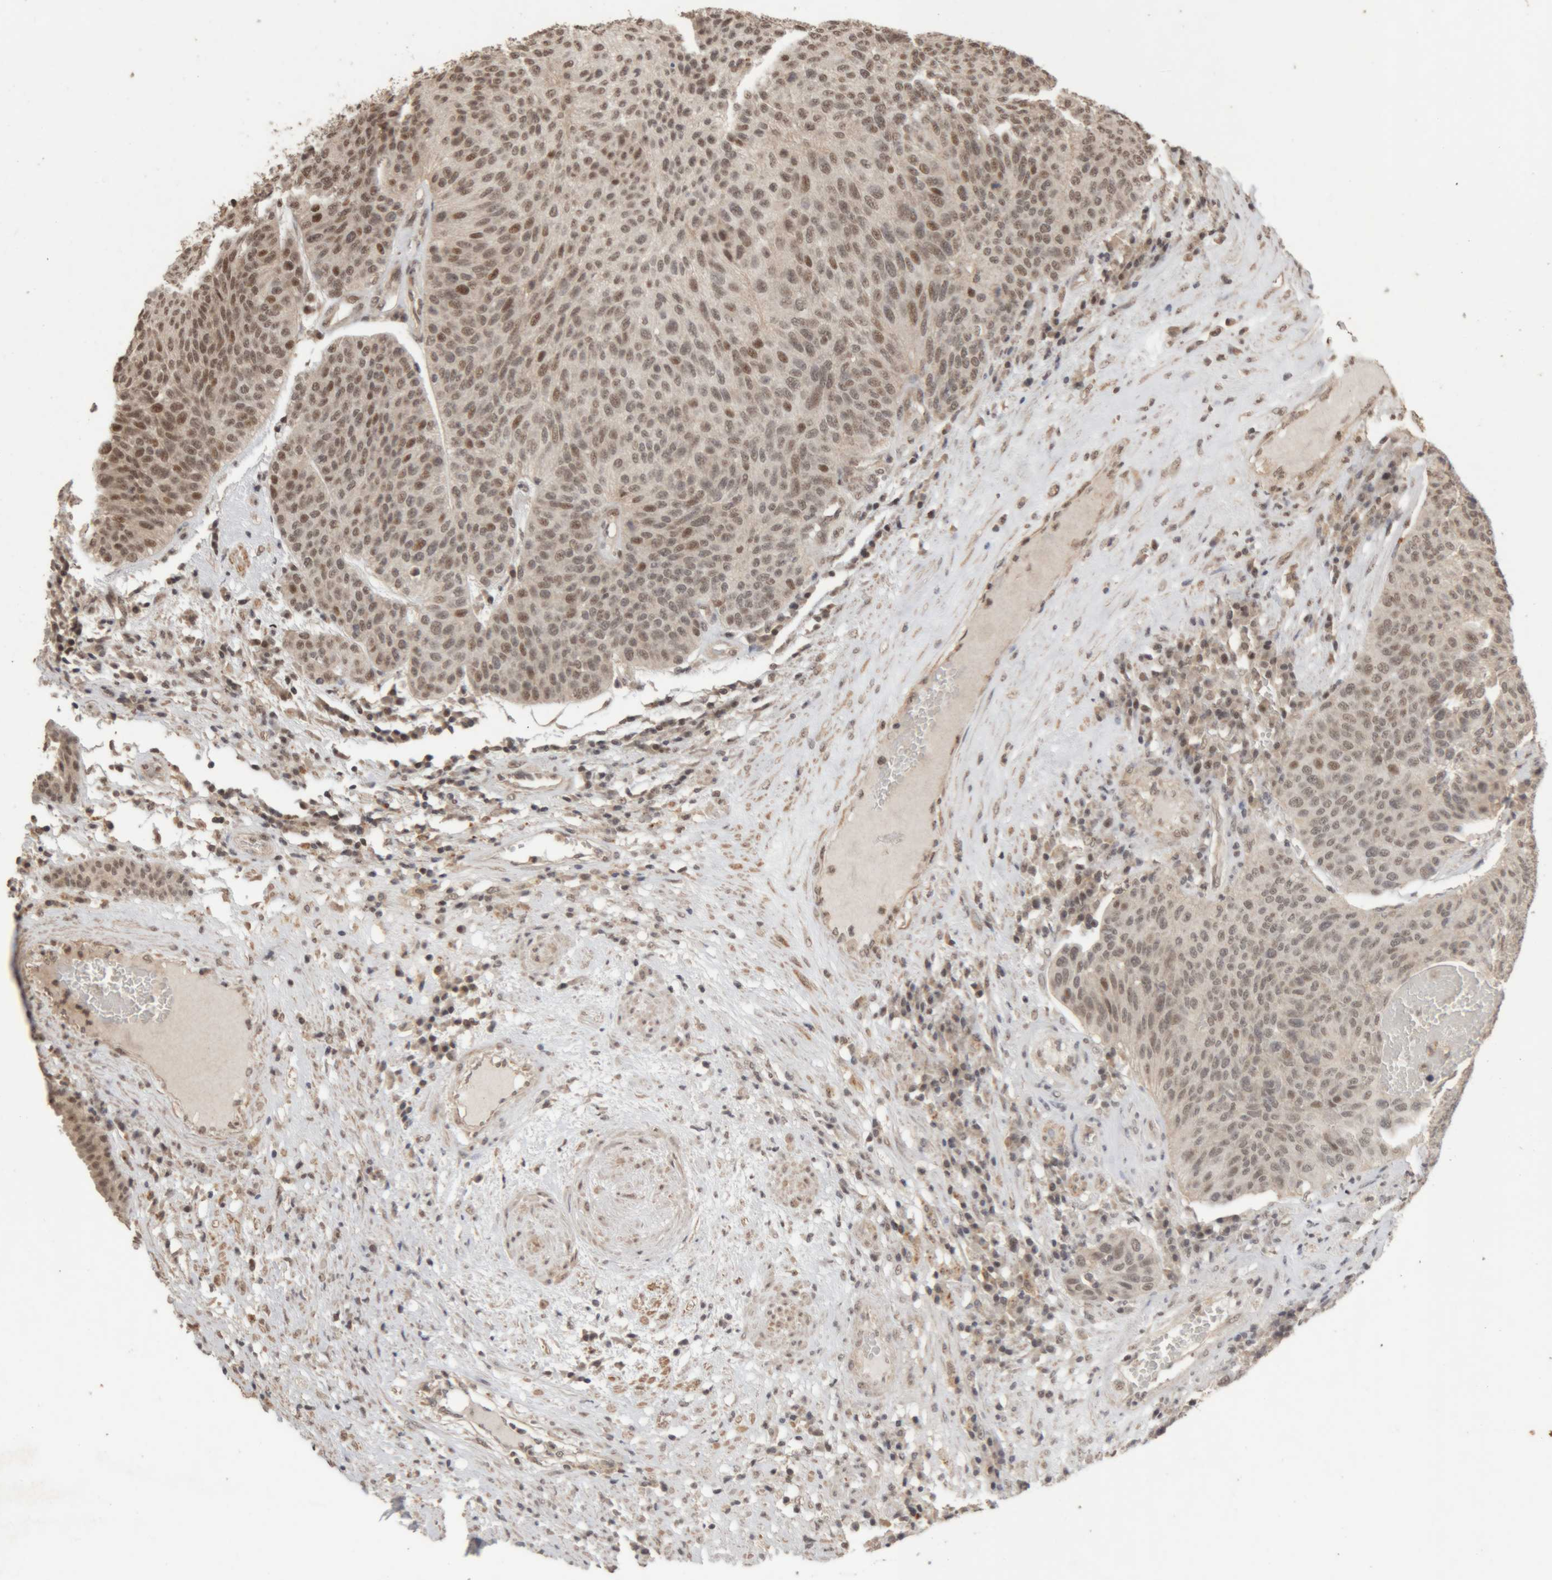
{"staining": {"intensity": "moderate", "quantity": "25%-75%", "location": "nuclear"}, "tissue": "urothelial cancer", "cell_type": "Tumor cells", "image_type": "cancer", "snomed": [{"axis": "morphology", "description": "Urothelial carcinoma, High grade"}, {"axis": "topography", "description": "Urinary bladder"}], "caption": "Immunohistochemistry (DAB) staining of urothelial cancer demonstrates moderate nuclear protein expression in about 25%-75% of tumor cells.", "gene": "KEAP1", "patient": {"sex": "male", "age": 66}}